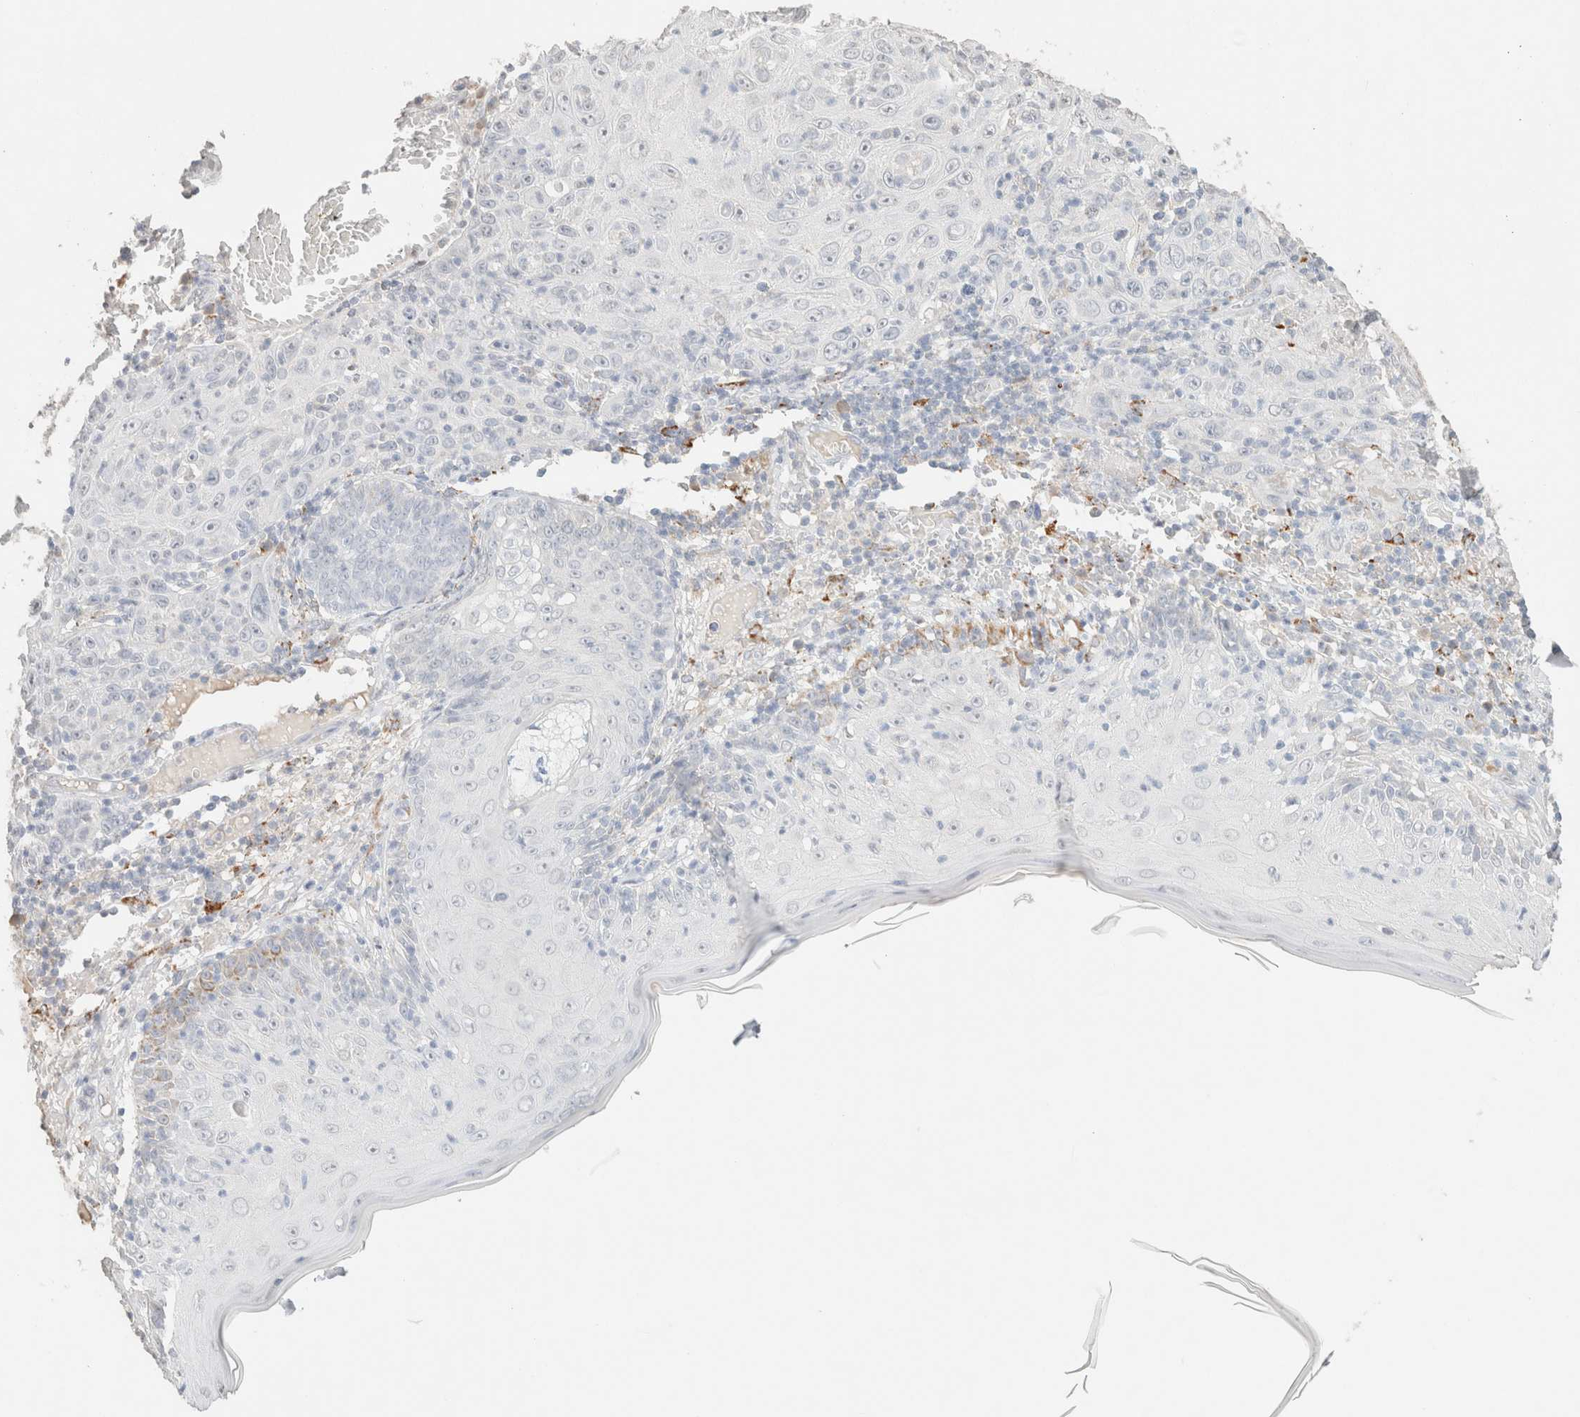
{"staining": {"intensity": "negative", "quantity": "none", "location": "none"}, "tissue": "skin cancer", "cell_type": "Tumor cells", "image_type": "cancer", "snomed": [{"axis": "morphology", "description": "Squamous cell carcinoma, NOS"}, {"axis": "topography", "description": "Skin"}], "caption": "The micrograph exhibits no significant expression in tumor cells of skin cancer (squamous cell carcinoma).", "gene": "CPA1", "patient": {"sex": "female", "age": 88}}